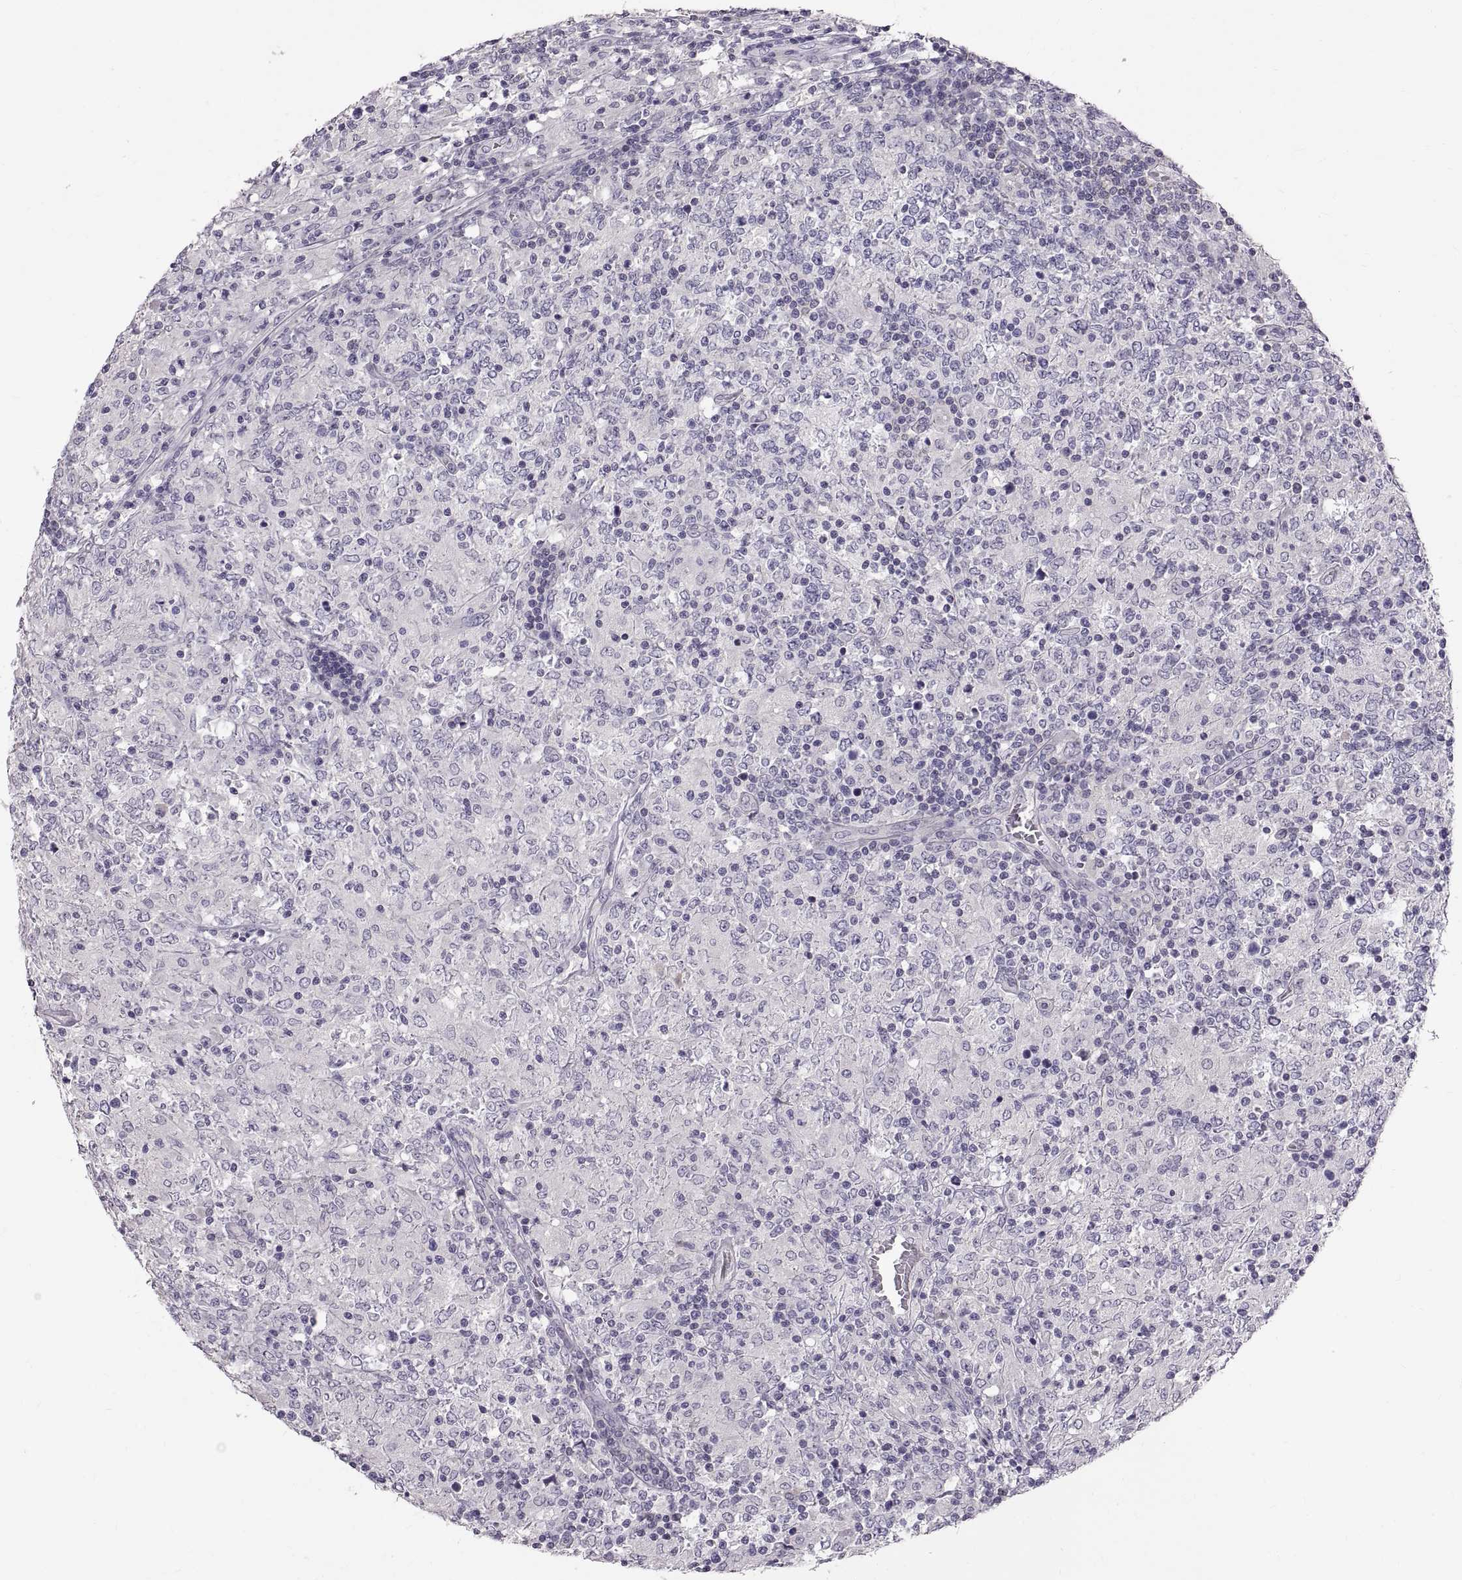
{"staining": {"intensity": "negative", "quantity": "none", "location": "none"}, "tissue": "lymphoma", "cell_type": "Tumor cells", "image_type": "cancer", "snomed": [{"axis": "morphology", "description": "Malignant lymphoma, non-Hodgkin's type, High grade"}, {"axis": "topography", "description": "Lymph node"}], "caption": "Histopathology image shows no significant protein staining in tumor cells of high-grade malignant lymphoma, non-Hodgkin's type.", "gene": "WFDC8", "patient": {"sex": "female", "age": 84}}